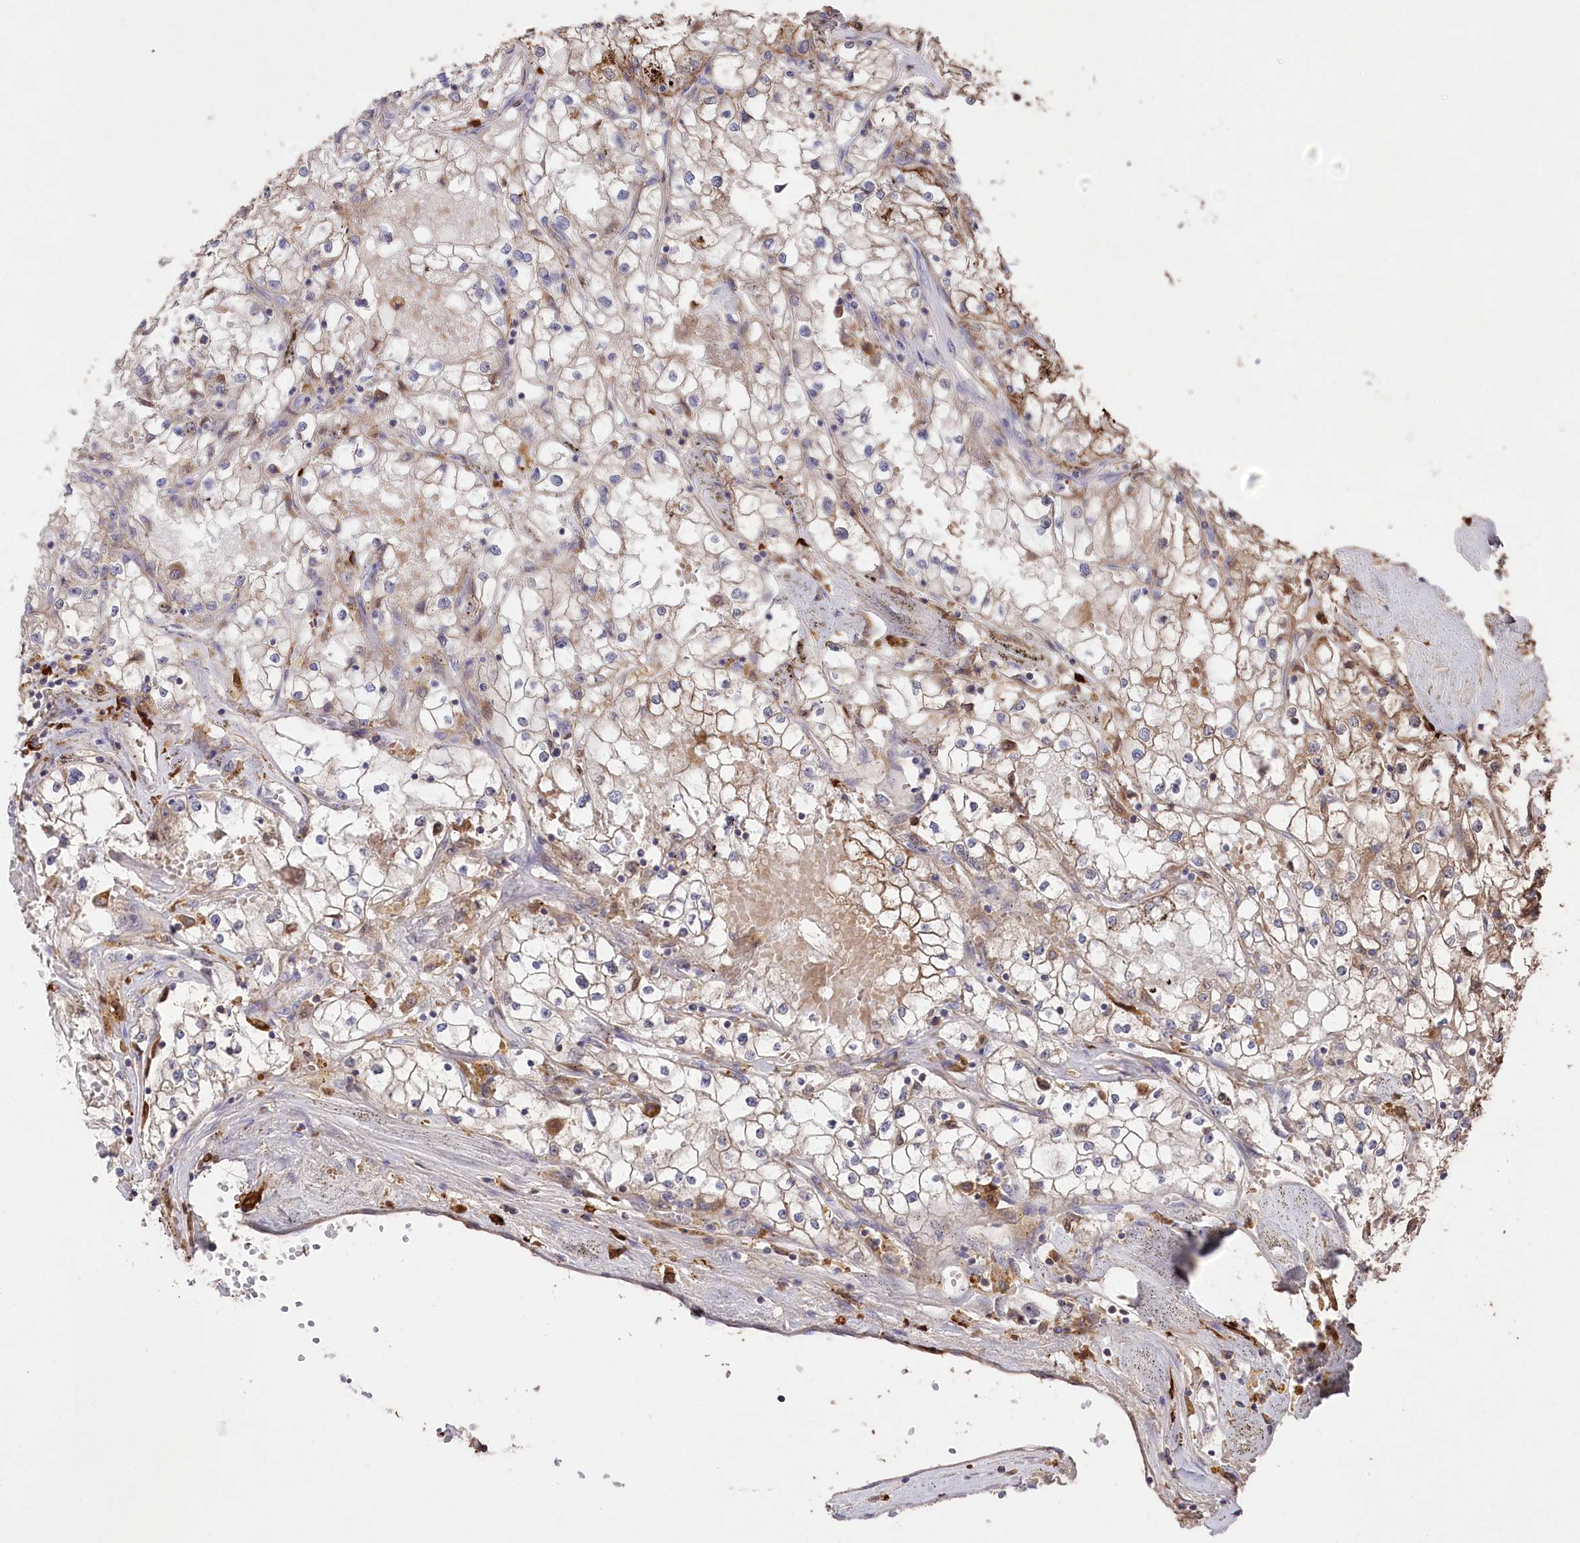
{"staining": {"intensity": "weak", "quantity": "25%-75%", "location": "cytoplasmic/membranous"}, "tissue": "renal cancer", "cell_type": "Tumor cells", "image_type": "cancer", "snomed": [{"axis": "morphology", "description": "Adenocarcinoma, NOS"}, {"axis": "topography", "description": "Kidney"}], "caption": "The immunohistochemical stain highlights weak cytoplasmic/membranous expression in tumor cells of renal cancer (adenocarcinoma) tissue. The staining was performed using DAB (3,3'-diaminobenzidine), with brown indicating positive protein expression. Nuclei are stained blue with hematoxylin.", "gene": "PPP1R21", "patient": {"sex": "male", "age": 56}}